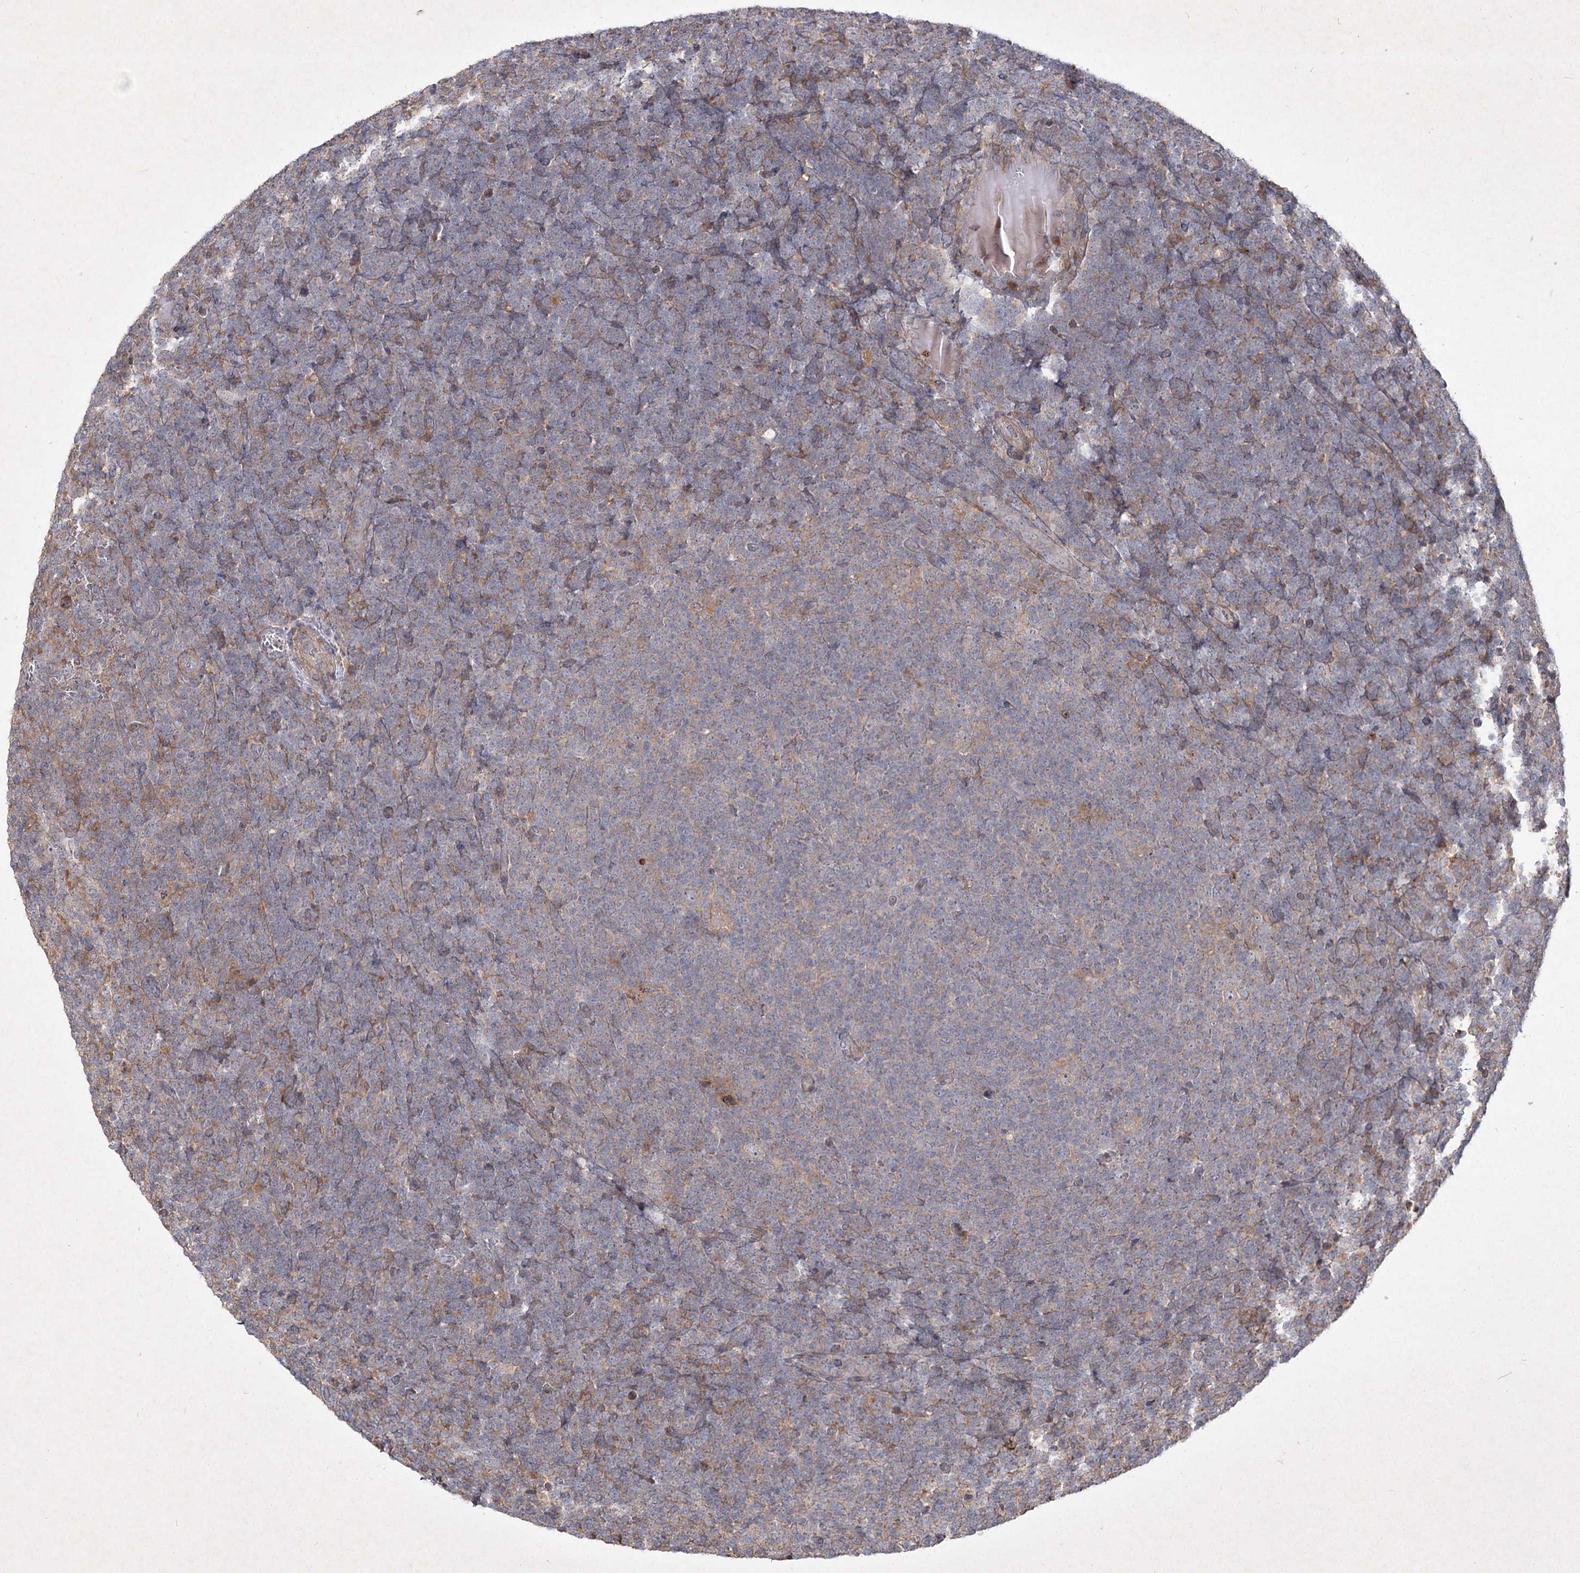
{"staining": {"intensity": "weak", "quantity": "25%-75%", "location": "cytoplasmic/membranous"}, "tissue": "lymphoma", "cell_type": "Tumor cells", "image_type": "cancer", "snomed": [{"axis": "morphology", "description": "Hodgkin's disease, NOS"}, {"axis": "topography", "description": "Lymph node"}], "caption": "A low amount of weak cytoplasmic/membranous positivity is identified in about 25%-75% of tumor cells in Hodgkin's disease tissue.", "gene": "CIB2", "patient": {"sex": "female", "age": 57}}